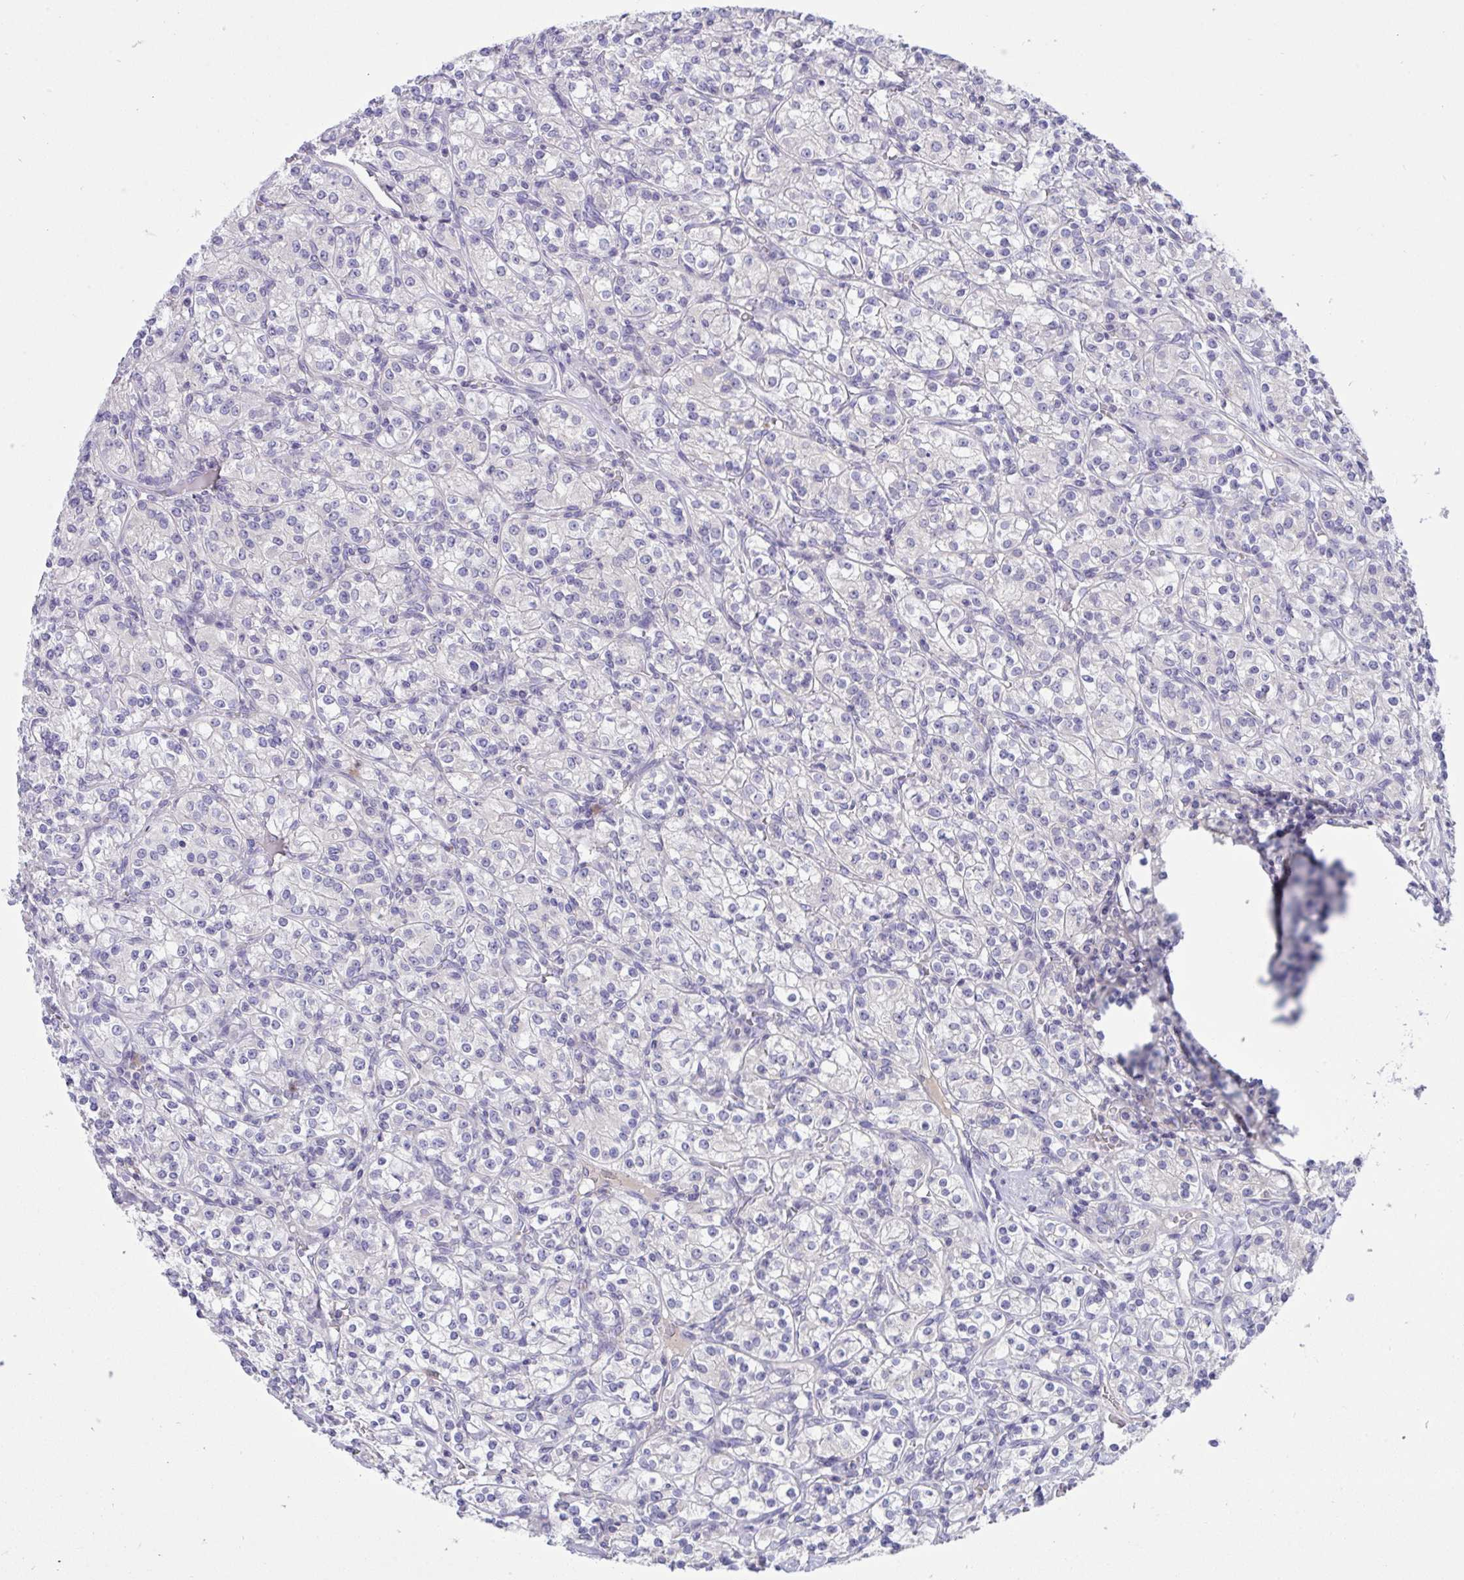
{"staining": {"intensity": "negative", "quantity": "none", "location": "none"}, "tissue": "renal cancer", "cell_type": "Tumor cells", "image_type": "cancer", "snomed": [{"axis": "morphology", "description": "Adenocarcinoma, NOS"}, {"axis": "topography", "description": "Kidney"}], "caption": "IHC of human renal adenocarcinoma displays no staining in tumor cells. The staining was performed using DAB to visualize the protein expression in brown, while the nuclei were stained in blue with hematoxylin (Magnification: 20x).", "gene": "TMEM41A", "patient": {"sex": "male", "age": 77}}